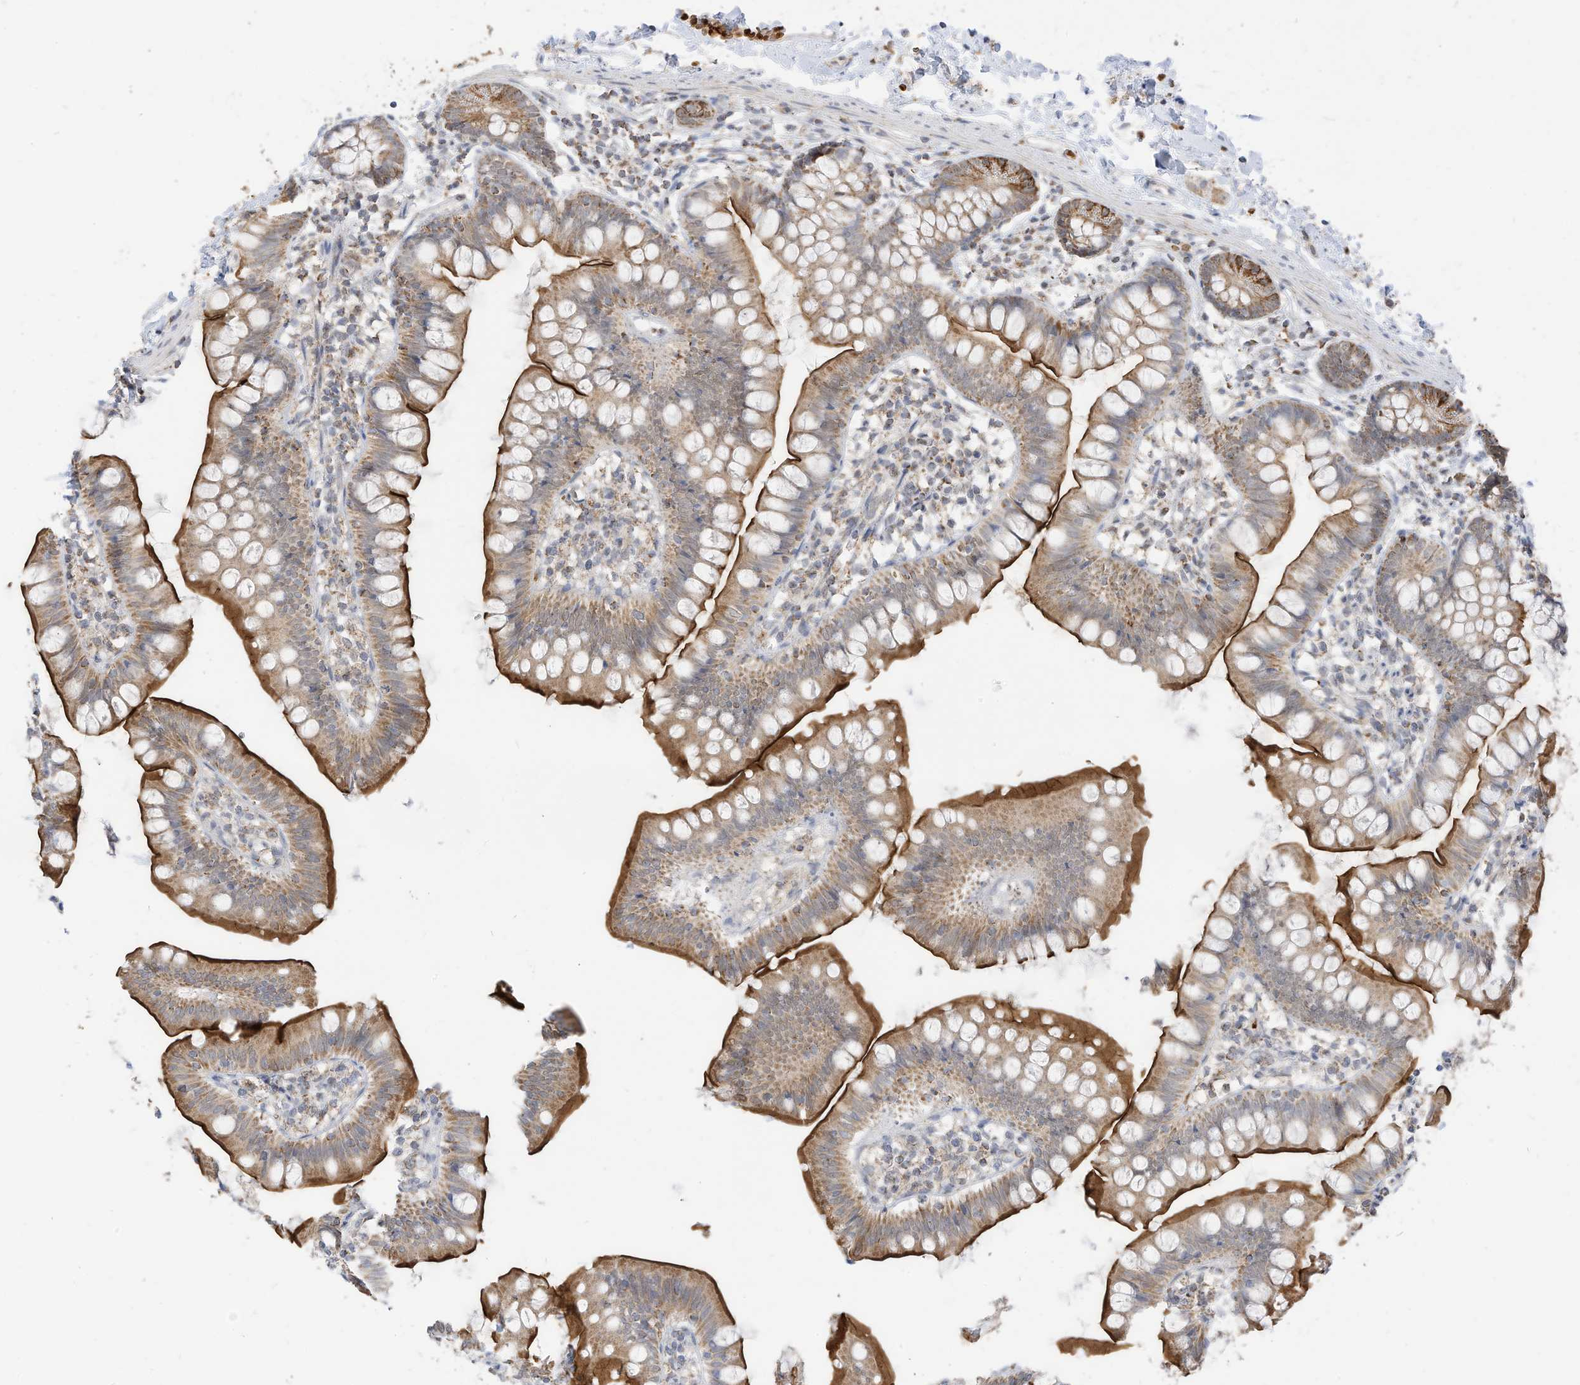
{"staining": {"intensity": "strong", "quantity": ">75%", "location": "cytoplasmic/membranous"}, "tissue": "small intestine", "cell_type": "Glandular cells", "image_type": "normal", "snomed": [{"axis": "morphology", "description": "Normal tissue, NOS"}, {"axis": "topography", "description": "Small intestine"}], "caption": "Immunohistochemical staining of normal human small intestine exhibits >75% levels of strong cytoplasmic/membranous protein staining in about >75% of glandular cells.", "gene": "MTUS2", "patient": {"sex": "male", "age": 7}}